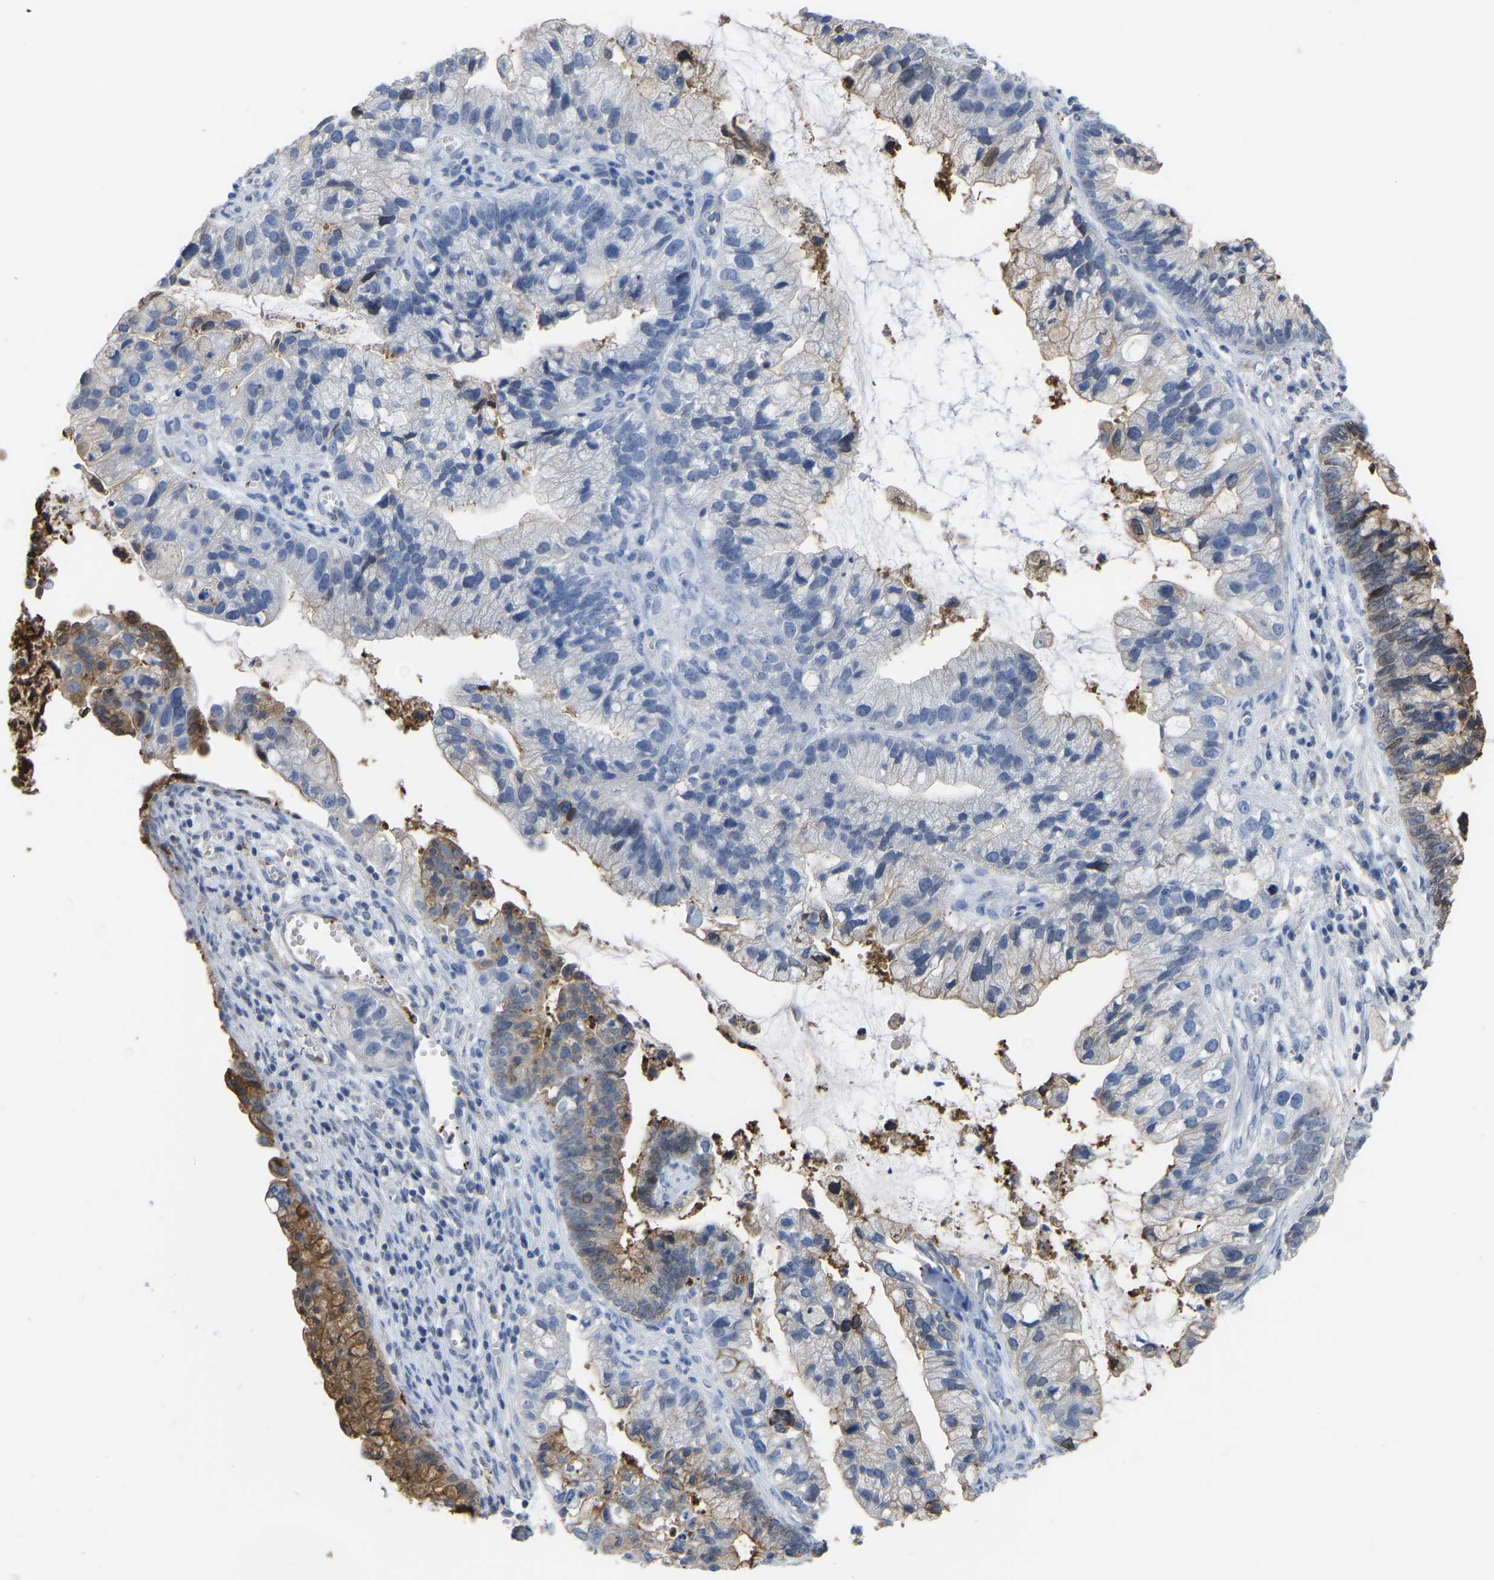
{"staining": {"intensity": "moderate", "quantity": "<25%", "location": "cytoplasmic/membranous"}, "tissue": "cervical cancer", "cell_type": "Tumor cells", "image_type": "cancer", "snomed": [{"axis": "morphology", "description": "Adenocarcinoma, NOS"}, {"axis": "topography", "description": "Cervix"}], "caption": "Moderate cytoplasmic/membranous expression is seen in approximately <25% of tumor cells in cervical cancer.", "gene": "ZNF449", "patient": {"sex": "female", "age": 44}}